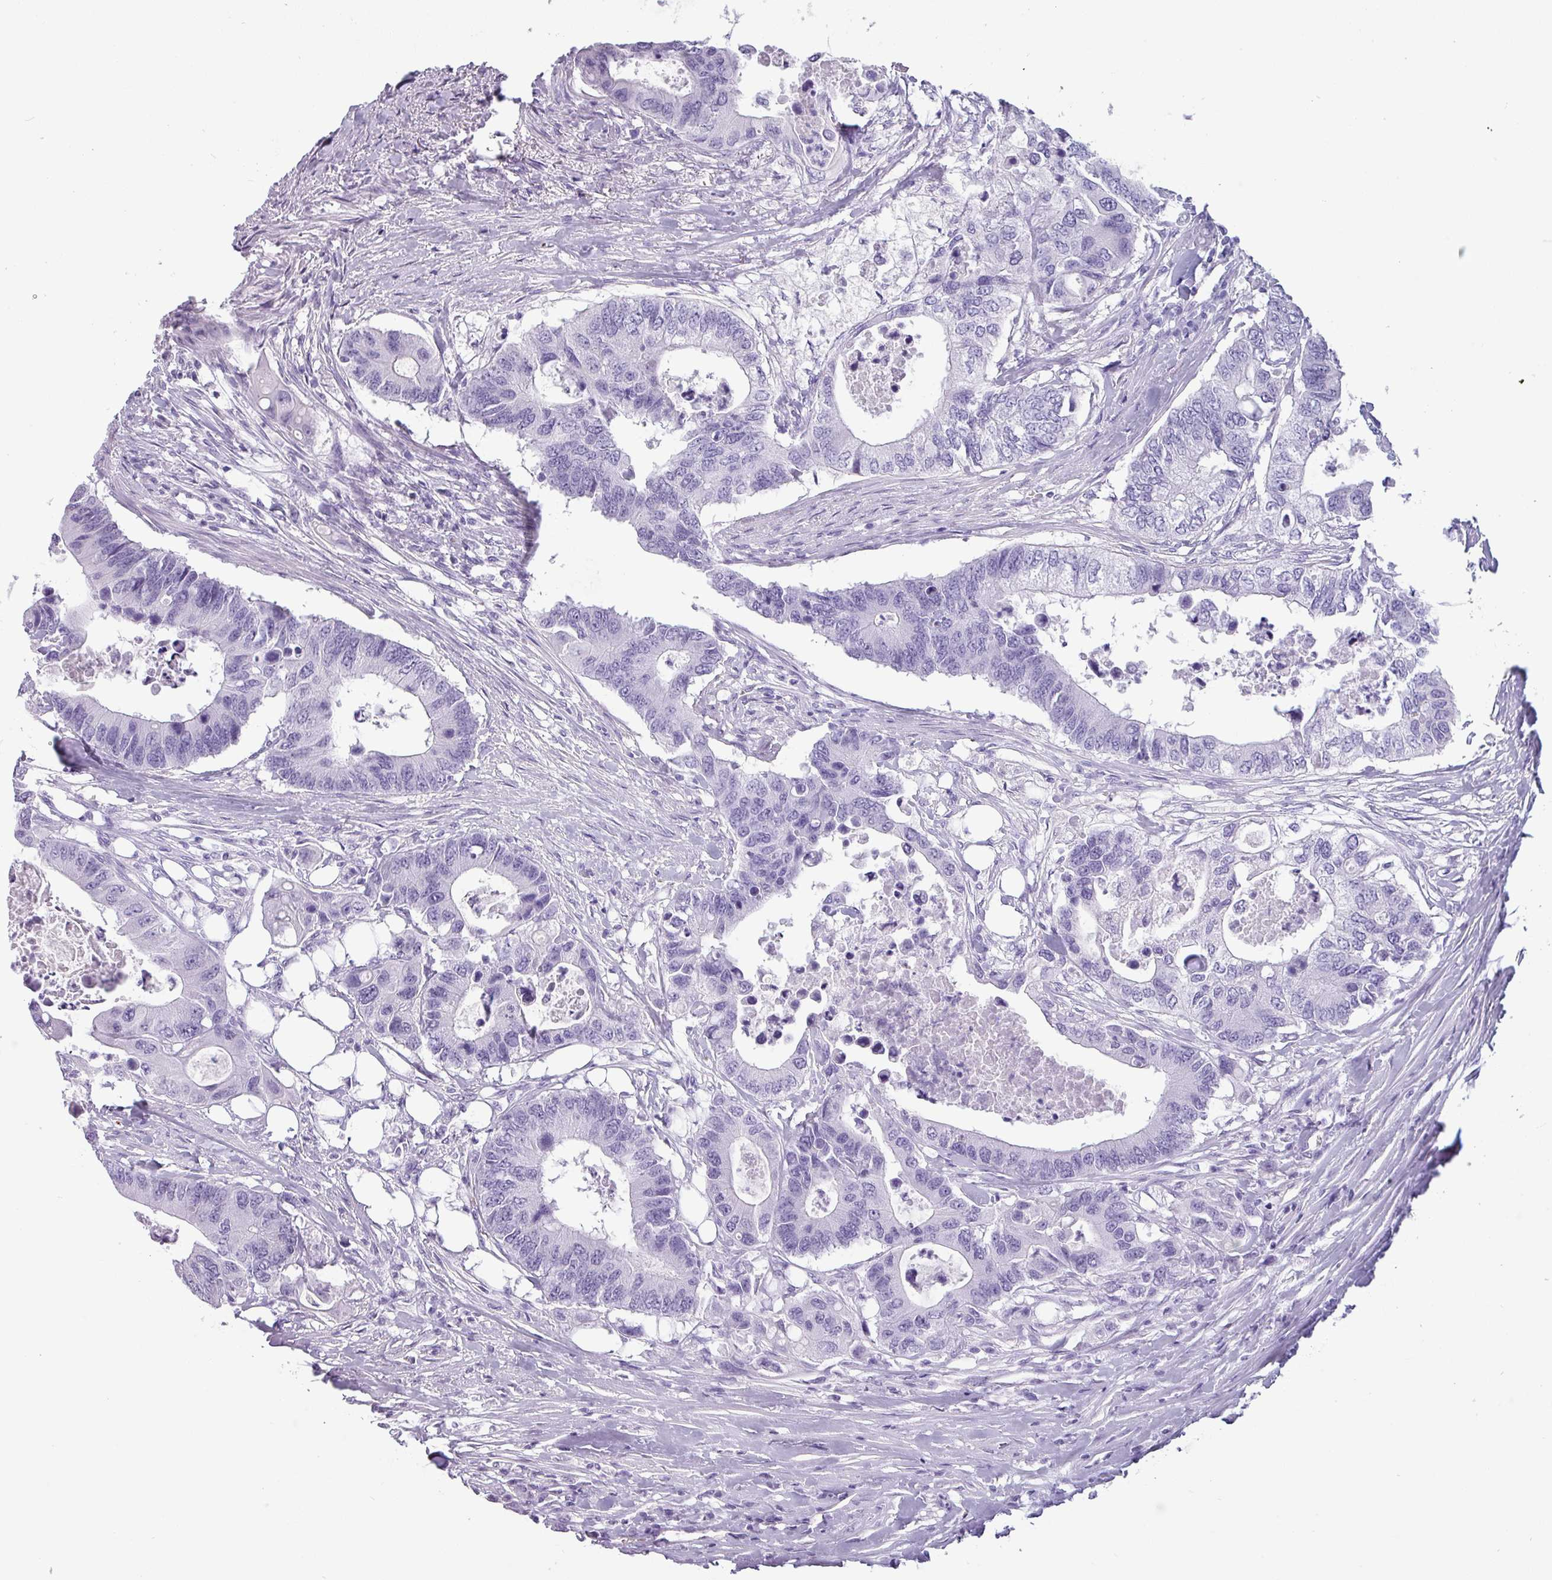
{"staining": {"intensity": "negative", "quantity": "none", "location": "none"}, "tissue": "colorectal cancer", "cell_type": "Tumor cells", "image_type": "cancer", "snomed": [{"axis": "morphology", "description": "Adenocarcinoma, NOS"}, {"axis": "topography", "description": "Colon"}], "caption": "Immunohistochemistry (IHC) histopathology image of colorectal cancer (adenocarcinoma) stained for a protein (brown), which displays no positivity in tumor cells. Brightfield microscopy of immunohistochemistry (IHC) stained with DAB (brown) and hematoxylin (blue), captured at high magnification.", "gene": "CRYBB2", "patient": {"sex": "male", "age": 71}}